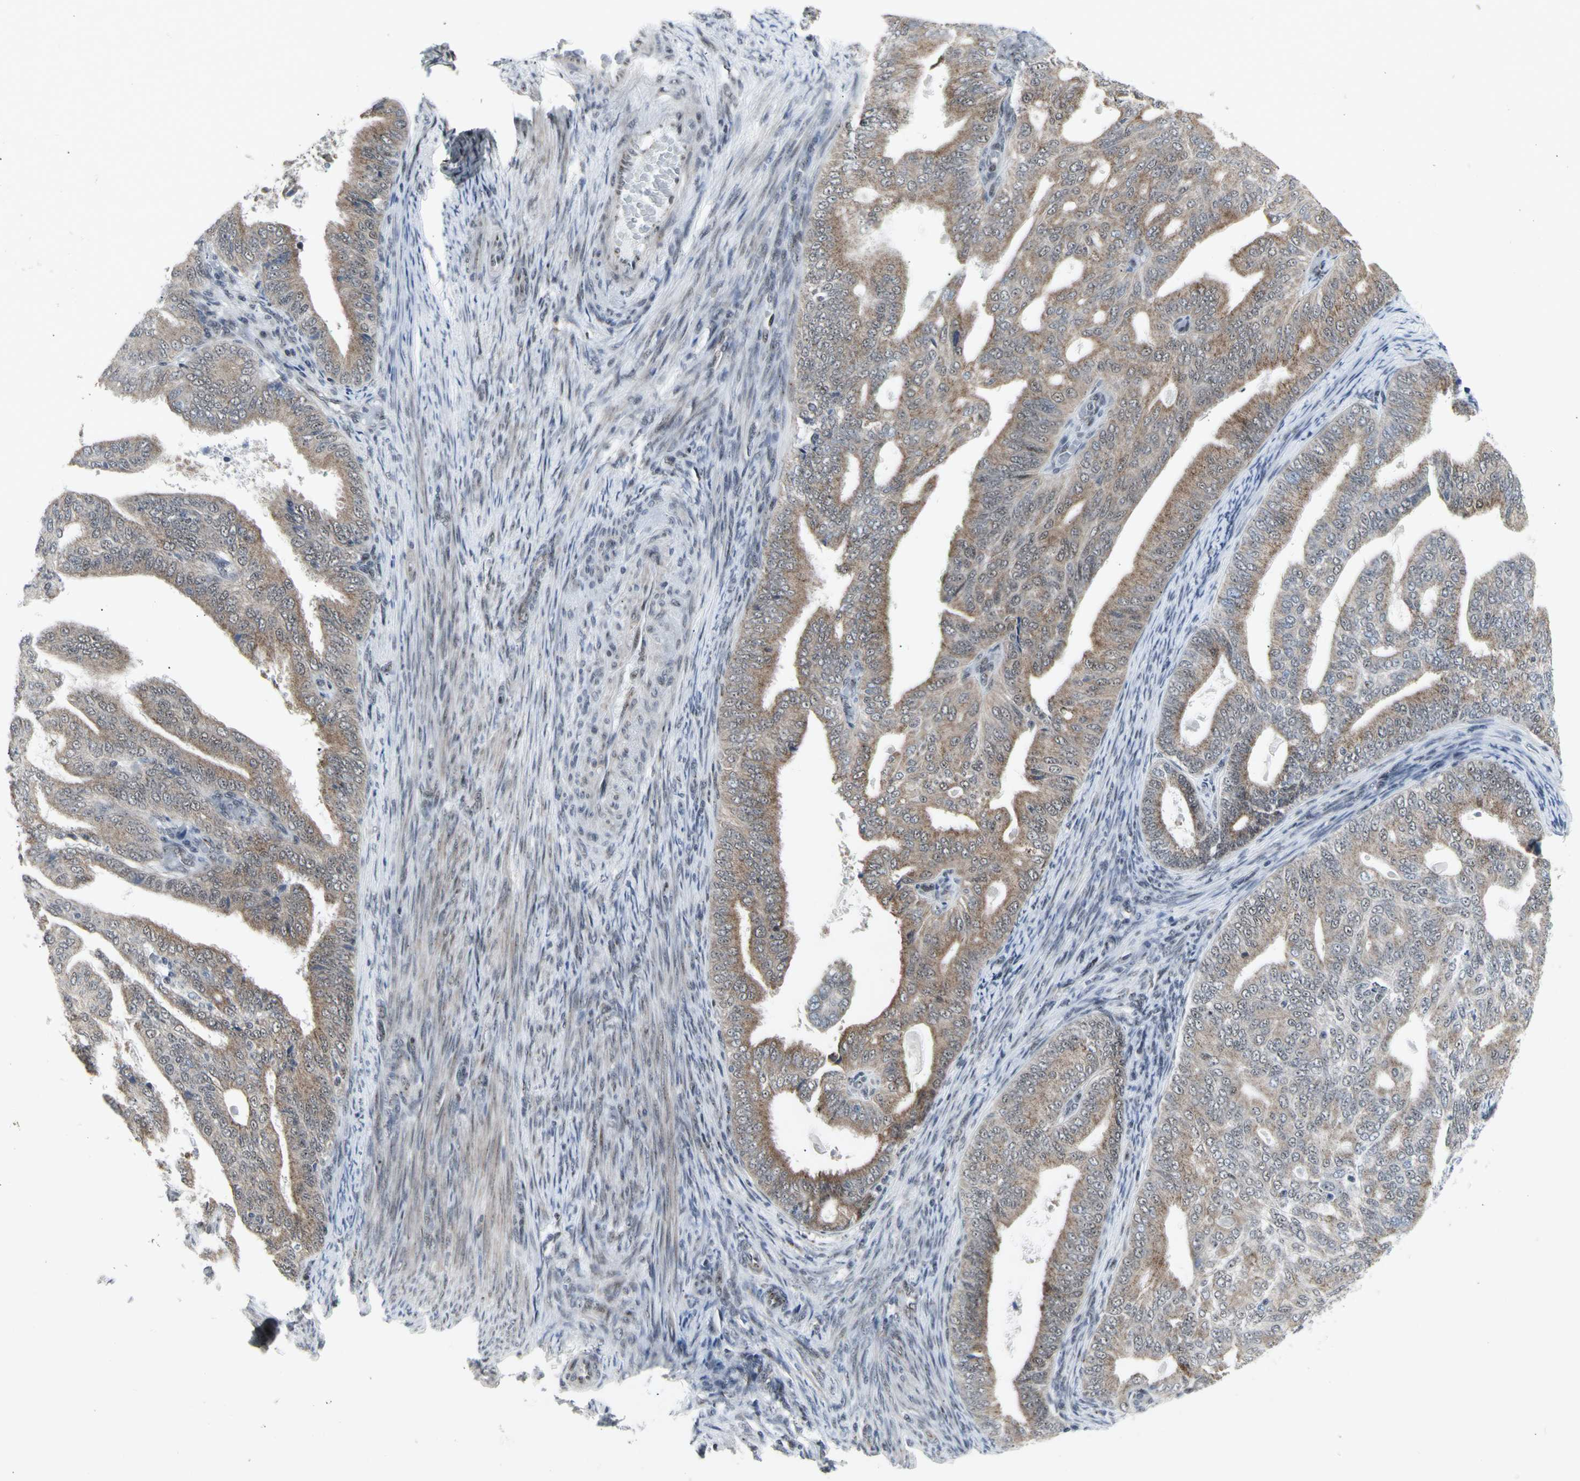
{"staining": {"intensity": "weak", "quantity": ">75%", "location": "cytoplasmic/membranous"}, "tissue": "endometrial cancer", "cell_type": "Tumor cells", "image_type": "cancer", "snomed": [{"axis": "morphology", "description": "Adenocarcinoma, NOS"}, {"axis": "topography", "description": "Endometrium"}], "caption": "DAB (3,3'-diaminobenzidine) immunohistochemical staining of human endometrial adenocarcinoma demonstrates weak cytoplasmic/membranous protein positivity in approximately >75% of tumor cells.", "gene": "DHRS7B", "patient": {"sex": "female", "age": 58}}